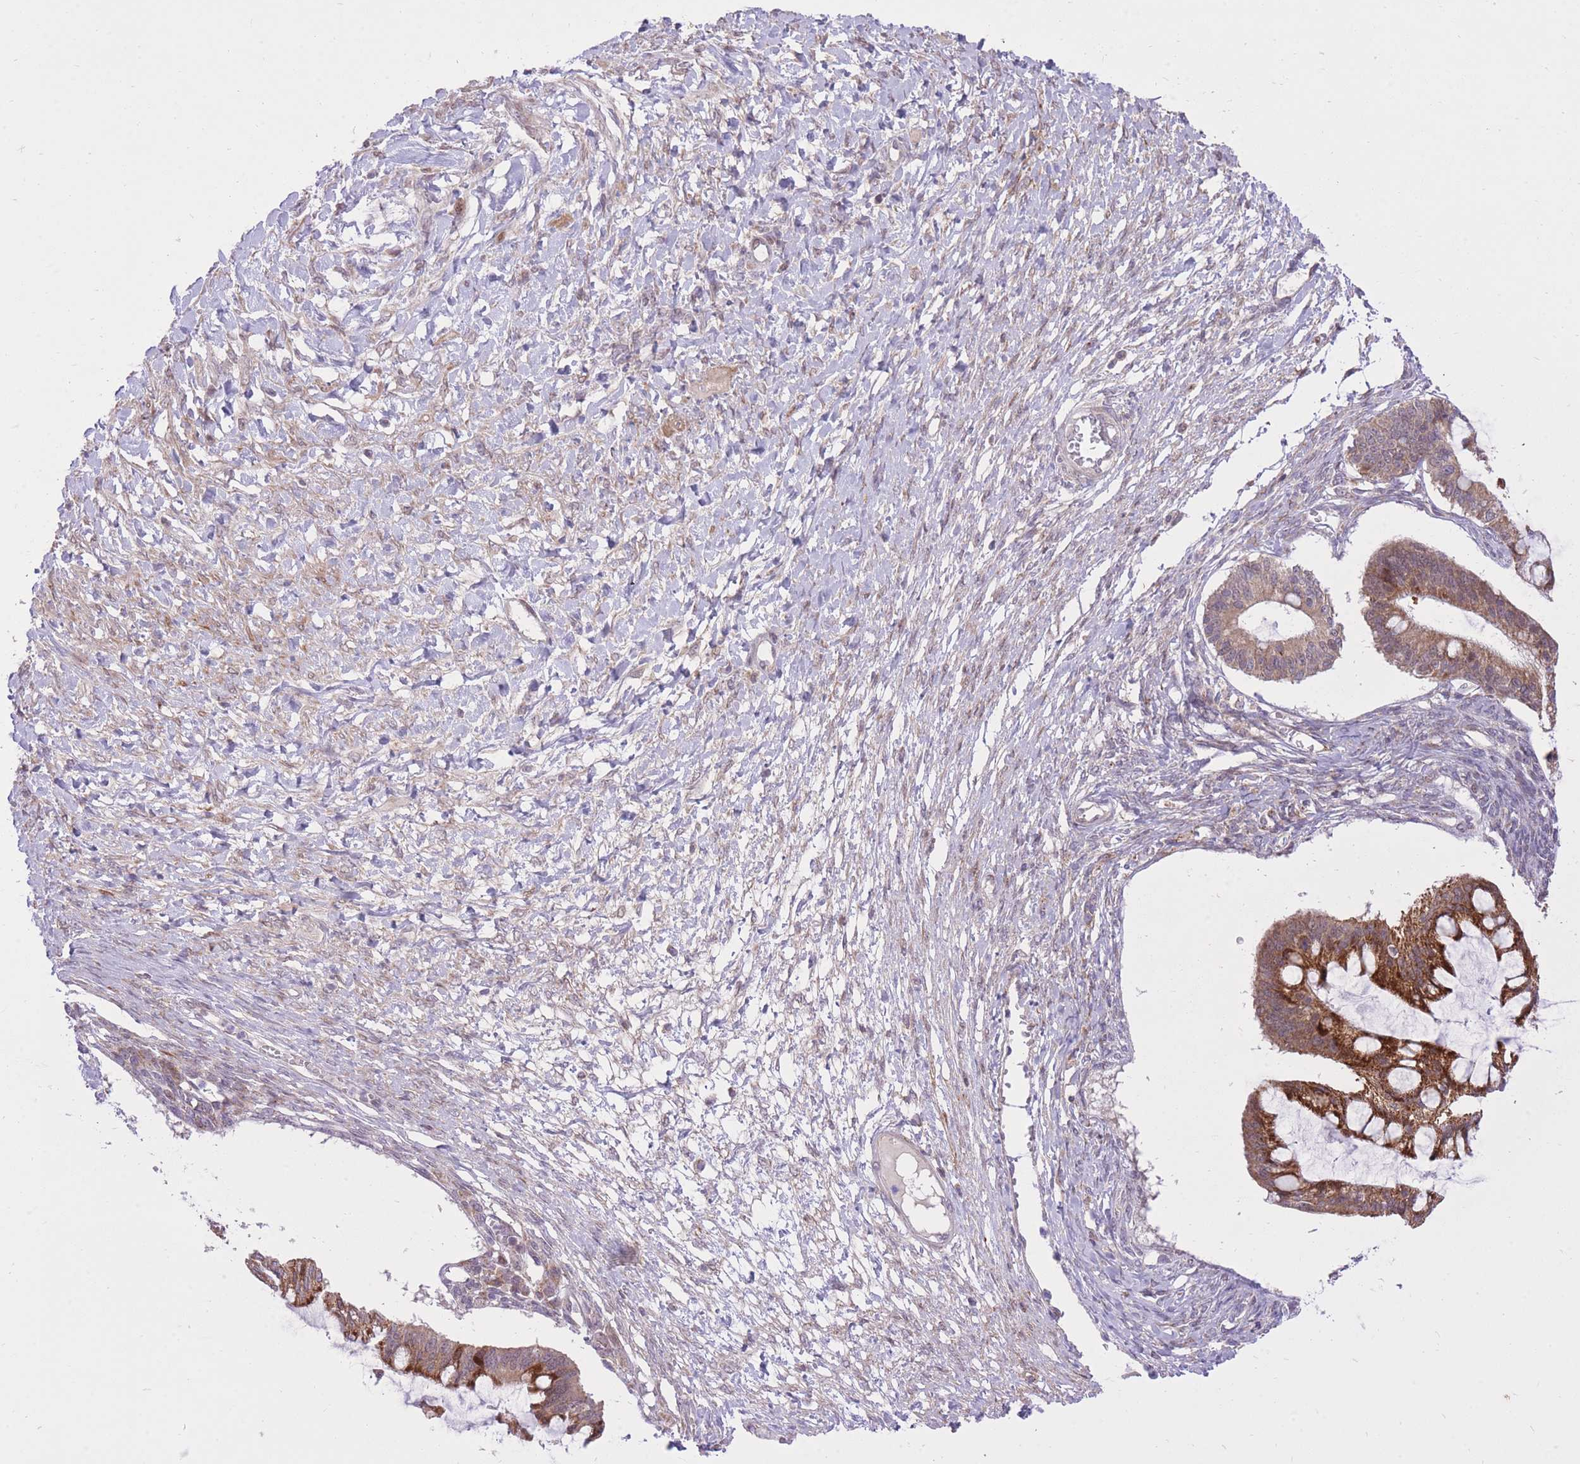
{"staining": {"intensity": "strong", "quantity": "25%-75%", "location": "cytoplasmic/membranous"}, "tissue": "ovarian cancer", "cell_type": "Tumor cells", "image_type": "cancer", "snomed": [{"axis": "morphology", "description": "Cystadenocarcinoma, mucinous, NOS"}, {"axis": "topography", "description": "Ovary"}], "caption": "Brown immunohistochemical staining in ovarian cancer shows strong cytoplasmic/membranous staining in about 25%-75% of tumor cells.", "gene": "SLC4A4", "patient": {"sex": "female", "age": 73}}